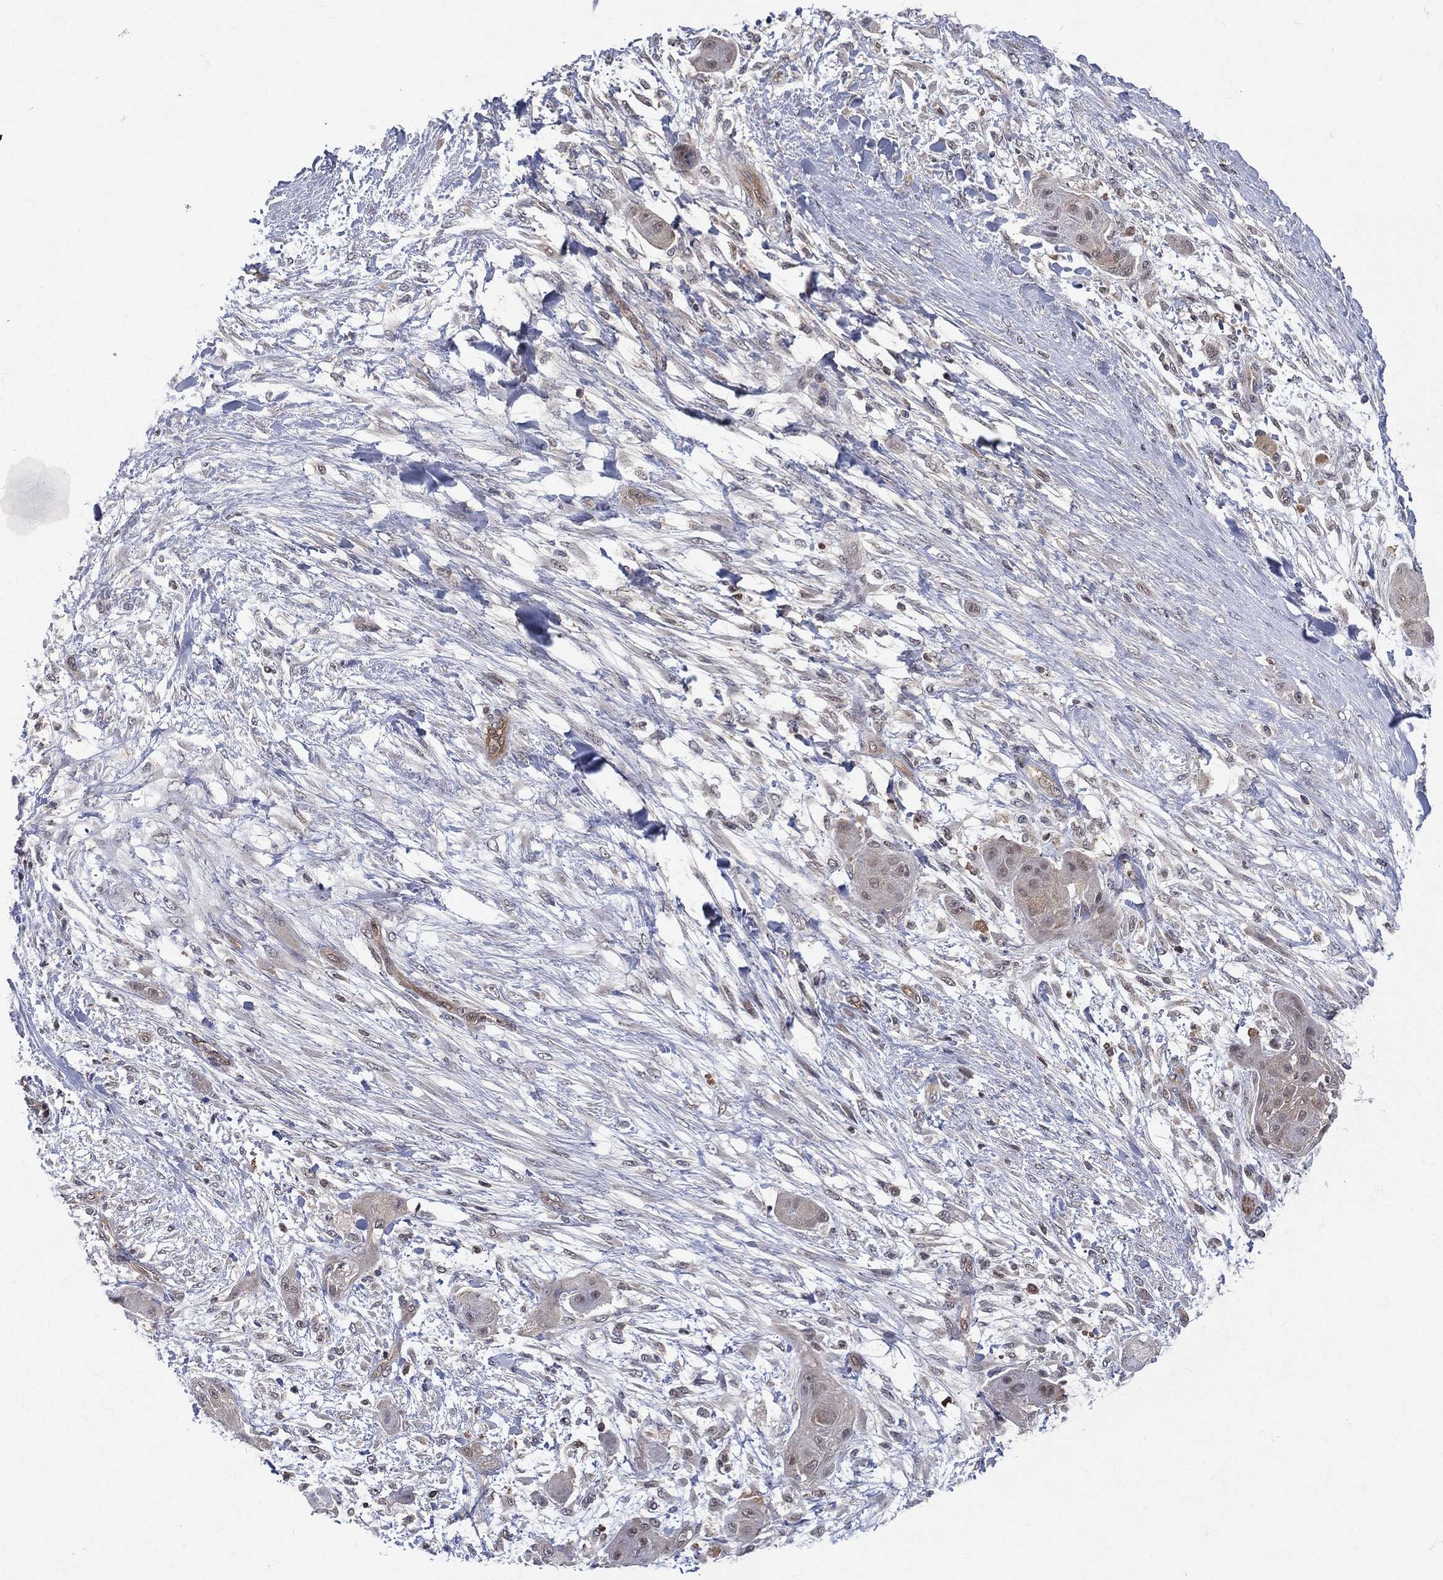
{"staining": {"intensity": "negative", "quantity": "none", "location": "none"}, "tissue": "skin cancer", "cell_type": "Tumor cells", "image_type": "cancer", "snomed": [{"axis": "morphology", "description": "Squamous cell carcinoma, NOS"}, {"axis": "topography", "description": "Skin"}], "caption": "An IHC image of skin squamous cell carcinoma is shown. There is no staining in tumor cells of skin squamous cell carcinoma.", "gene": "GMPR2", "patient": {"sex": "male", "age": 62}}